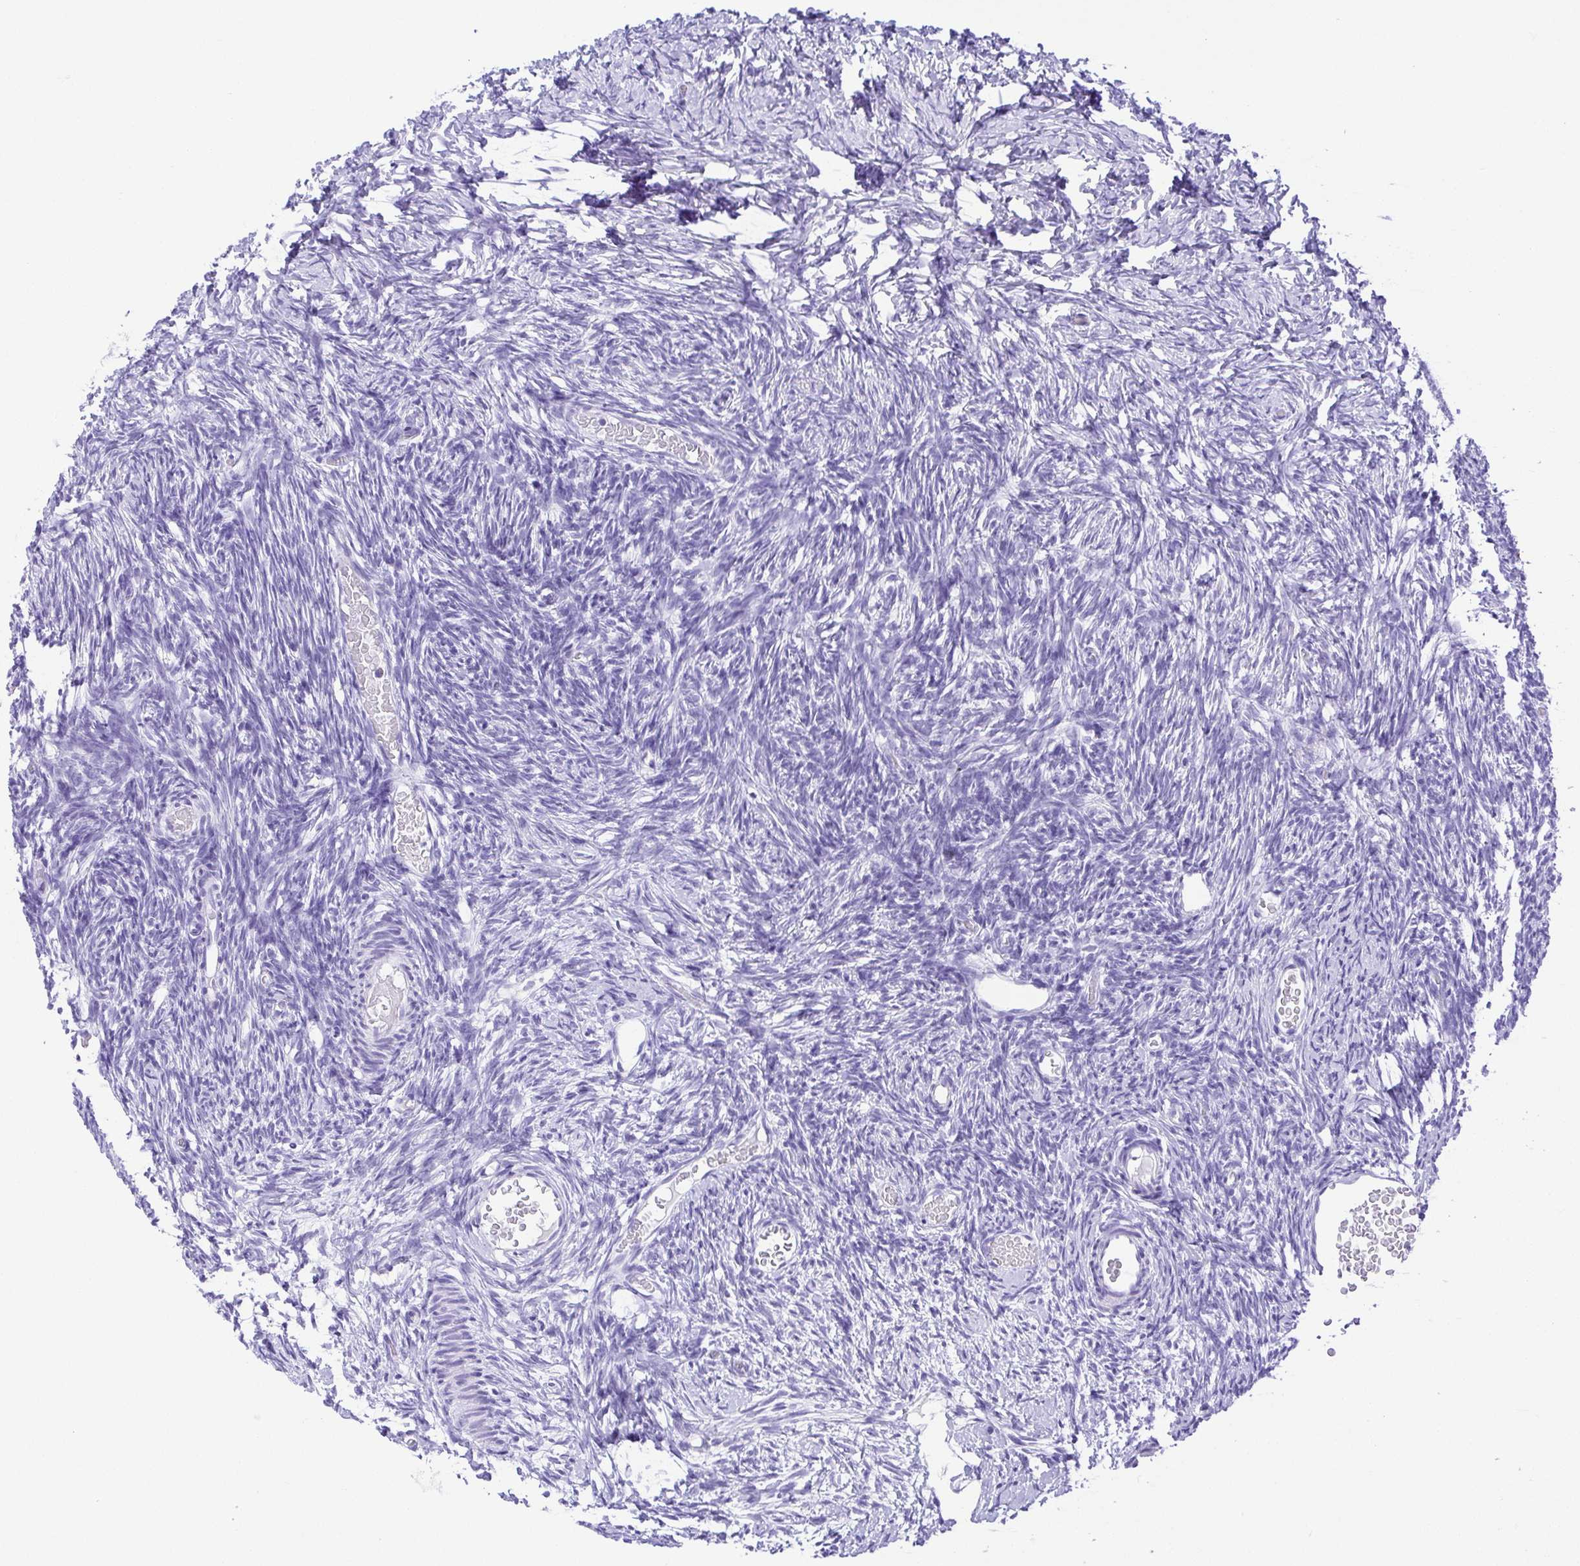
{"staining": {"intensity": "negative", "quantity": "none", "location": "none"}, "tissue": "ovary", "cell_type": "Ovarian stroma cells", "image_type": "normal", "snomed": [{"axis": "morphology", "description": "Normal tissue, NOS"}, {"axis": "topography", "description": "Ovary"}], "caption": "A micrograph of ovary stained for a protein reveals no brown staining in ovarian stroma cells.", "gene": "CDSN", "patient": {"sex": "female", "age": 39}}